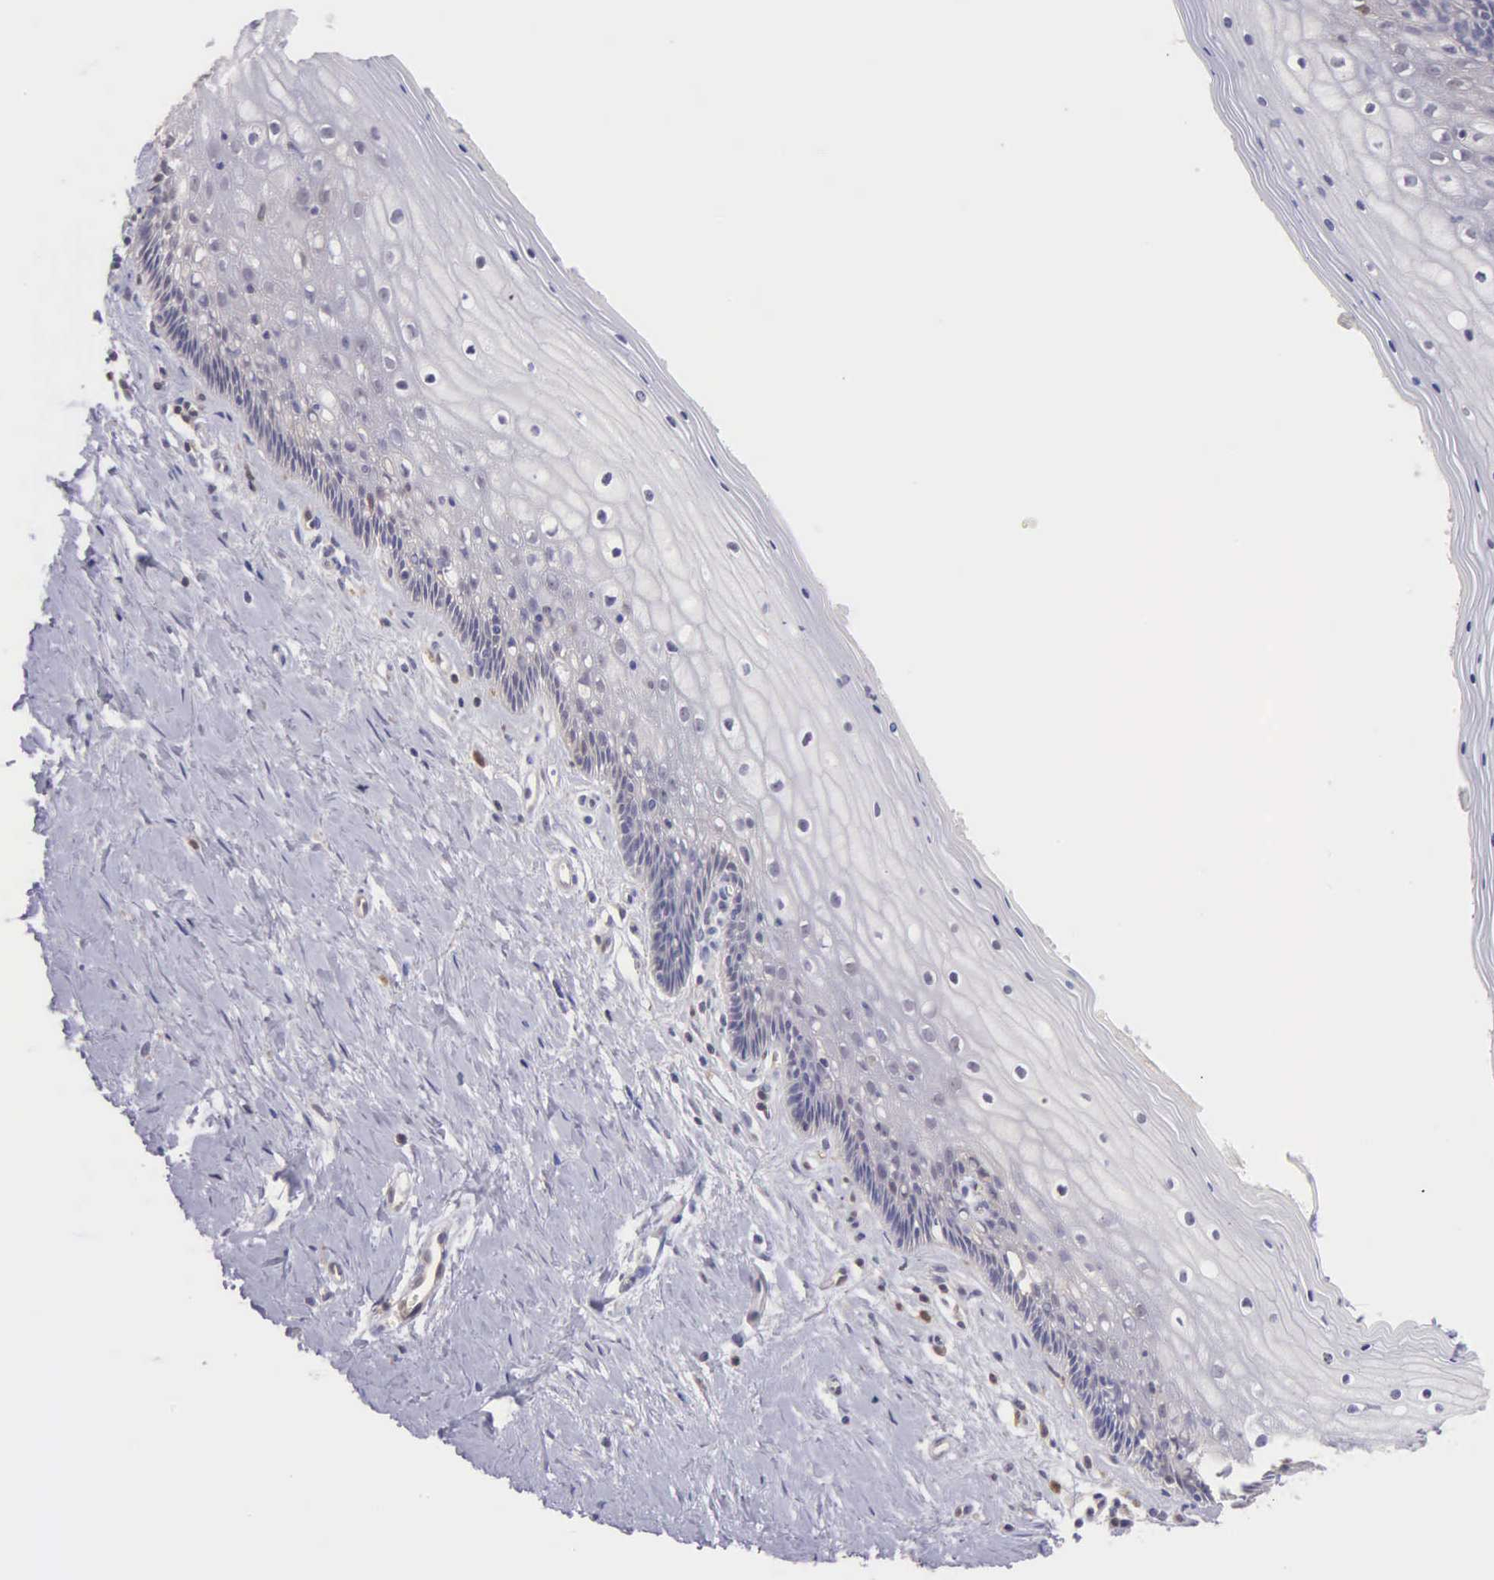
{"staining": {"intensity": "negative", "quantity": "none", "location": "none"}, "tissue": "vagina", "cell_type": "Squamous epithelial cells", "image_type": "normal", "snomed": [{"axis": "morphology", "description": "Normal tissue, NOS"}, {"axis": "topography", "description": "Vagina"}], "caption": "Immunohistochemistry (IHC) histopathology image of unremarkable vagina stained for a protein (brown), which exhibits no staining in squamous epithelial cells.", "gene": "BID", "patient": {"sex": "female", "age": 46}}